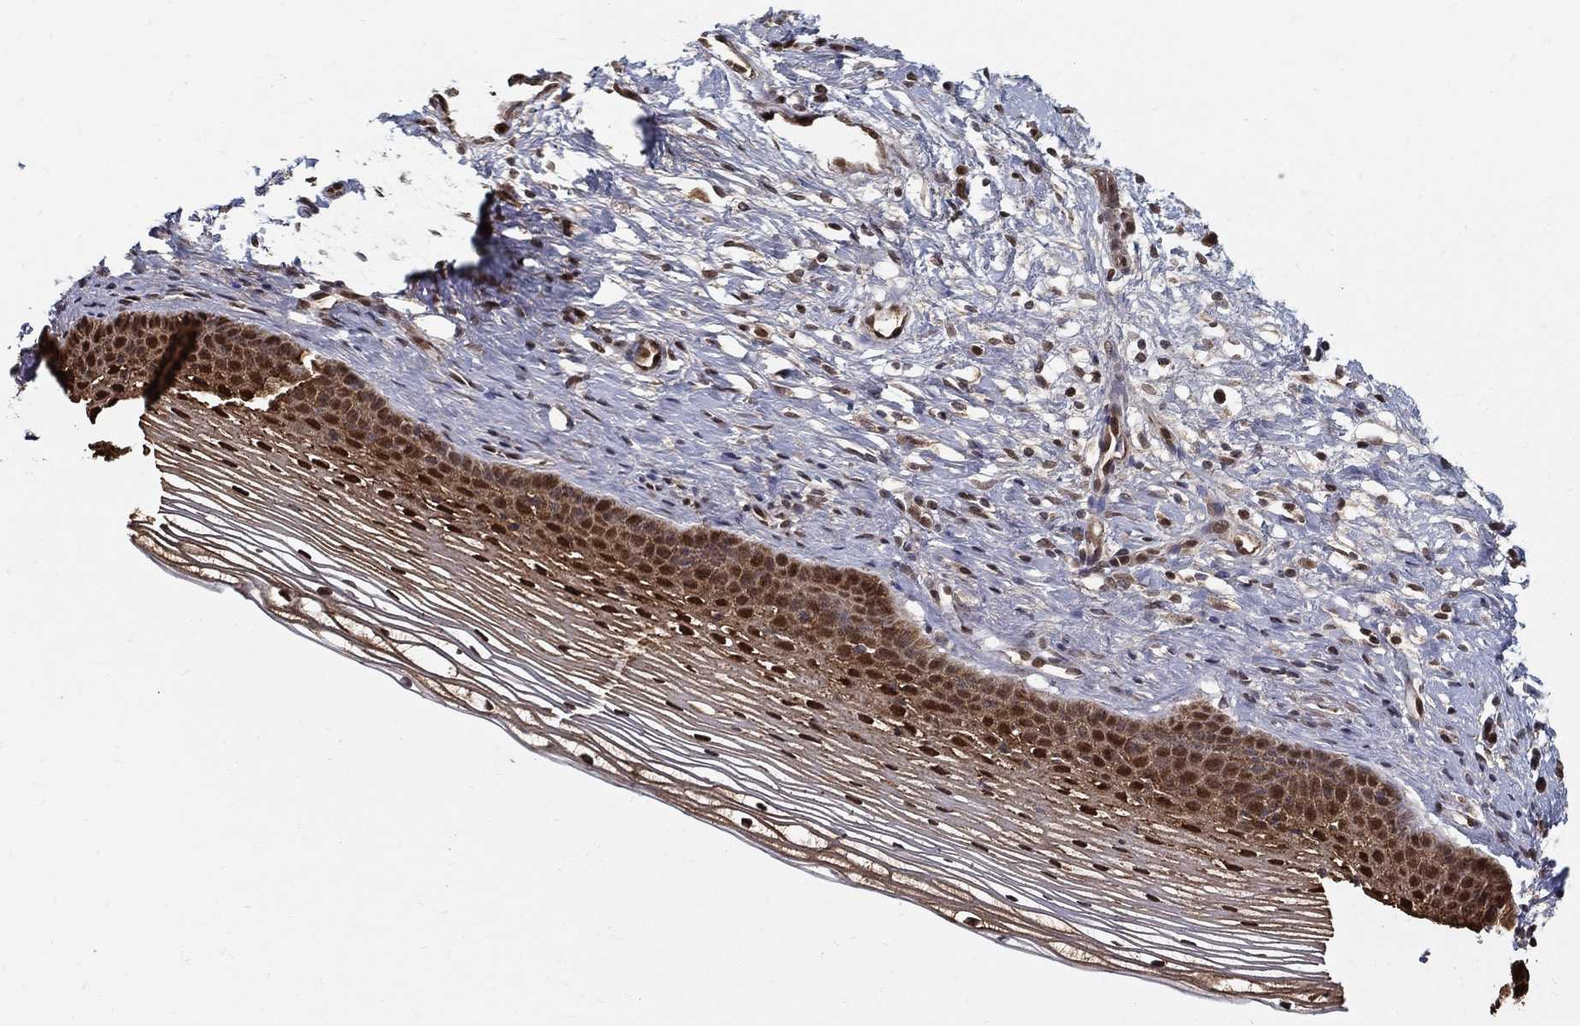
{"staining": {"intensity": "strong", "quantity": "25%-75%", "location": "cytoplasmic/membranous,nuclear"}, "tissue": "cervix", "cell_type": "Squamous epithelial cells", "image_type": "normal", "snomed": [{"axis": "morphology", "description": "Normal tissue, NOS"}, {"axis": "topography", "description": "Cervix"}], "caption": "Protein analysis of benign cervix reveals strong cytoplasmic/membranous,nuclear staining in about 25%-75% of squamous epithelial cells.", "gene": "SLC6A6", "patient": {"sex": "female", "age": 39}}